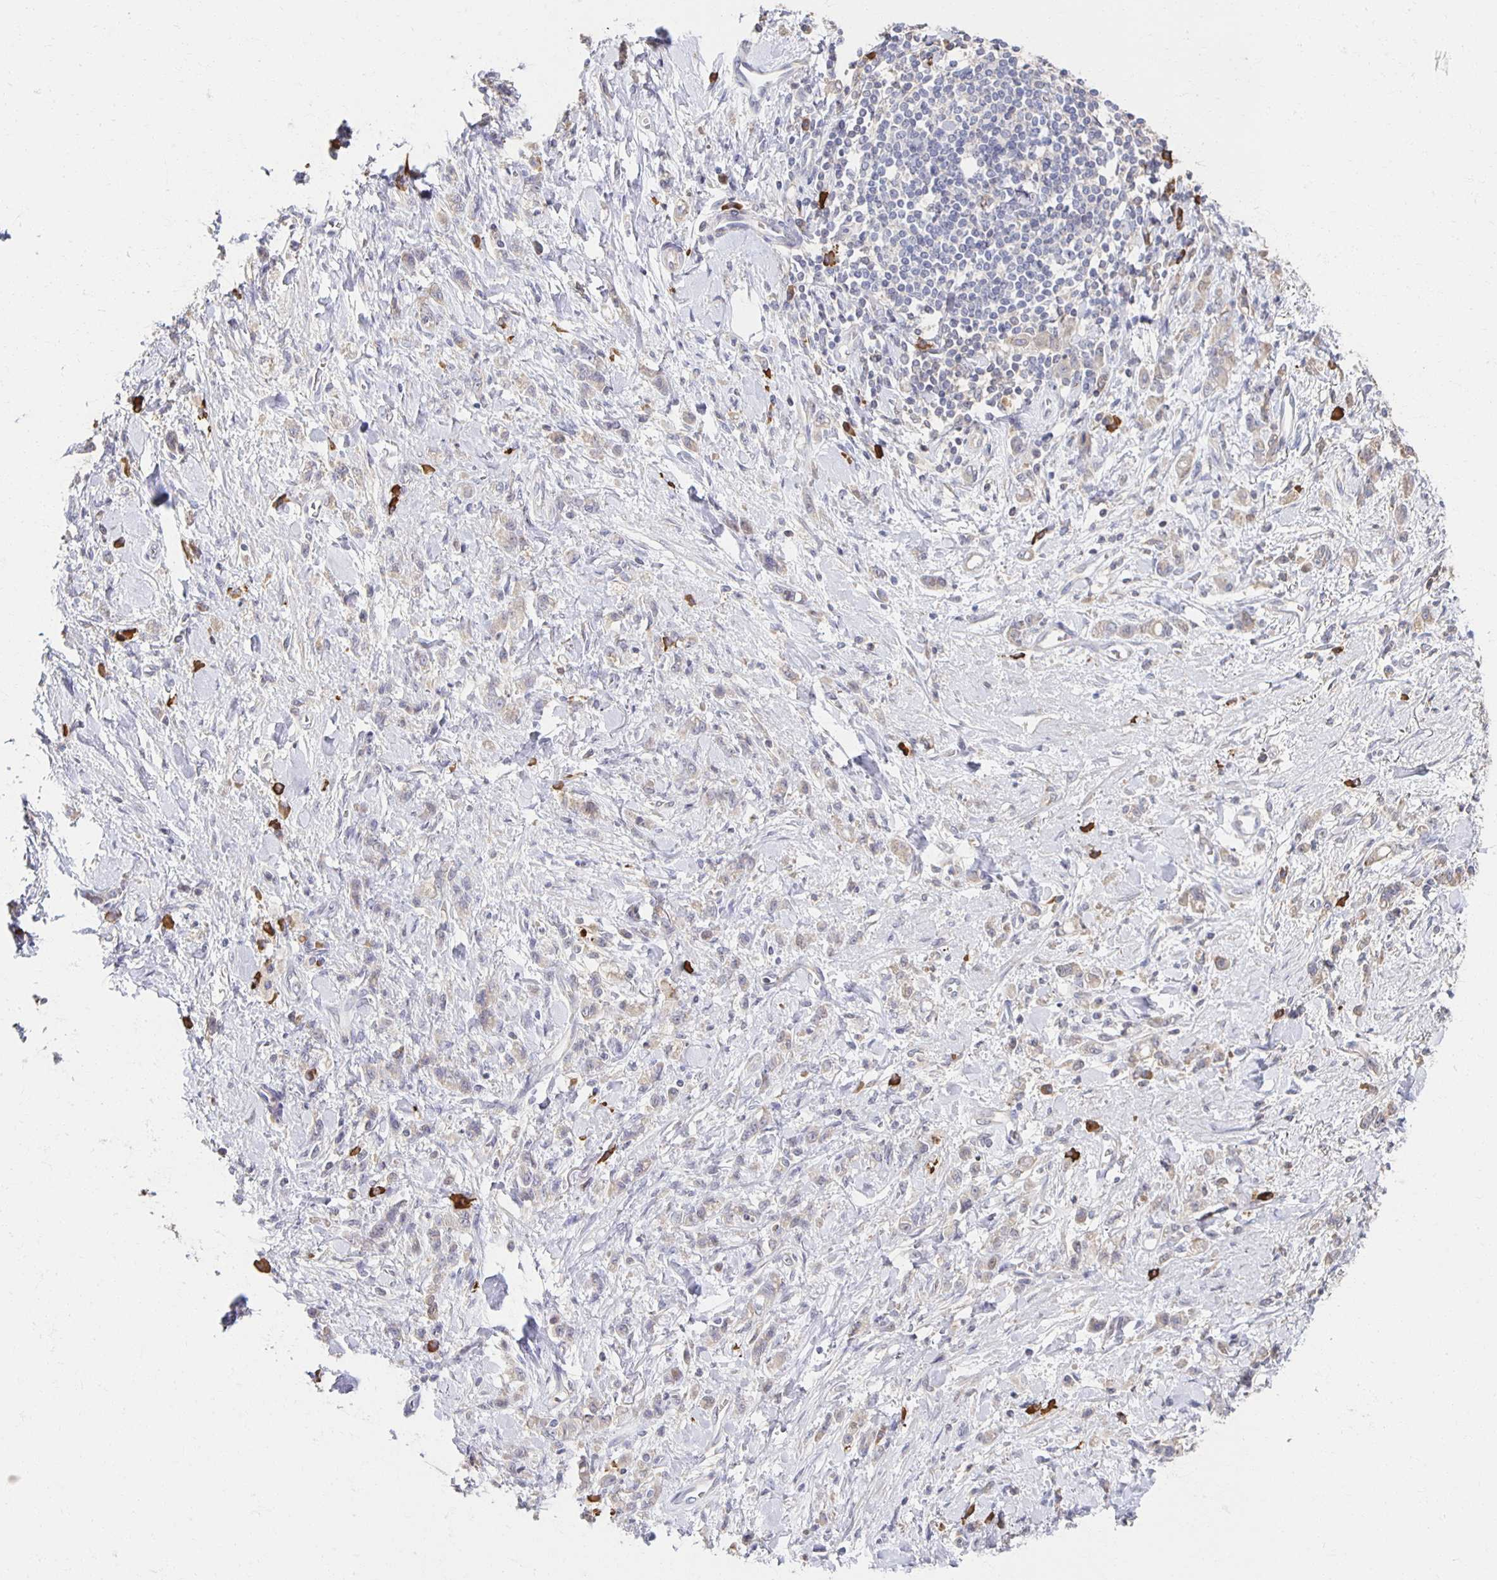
{"staining": {"intensity": "negative", "quantity": "none", "location": "none"}, "tissue": "stomach cancer", "cell_type": "Tumor cells", "image_type": "cancer", "snomed": [{"axis": "morphology", "description": "Adenocarcinoma, NOS"}, {"axis": "topography", "description": "Stomach"}], "caption": "Immunohistochemistry histopathology image of neoplastic tissue: human stomach adenocarcinoma stained with DAB displays no significant protein expression in tumor cells. Brightfield microscopy of immunohistochemistry stained with DAB (brown) and hematoxylin (blue), captured at high magnification.", "gene": "ZNF692", "patient": {"sex": "male", "age": 77}}